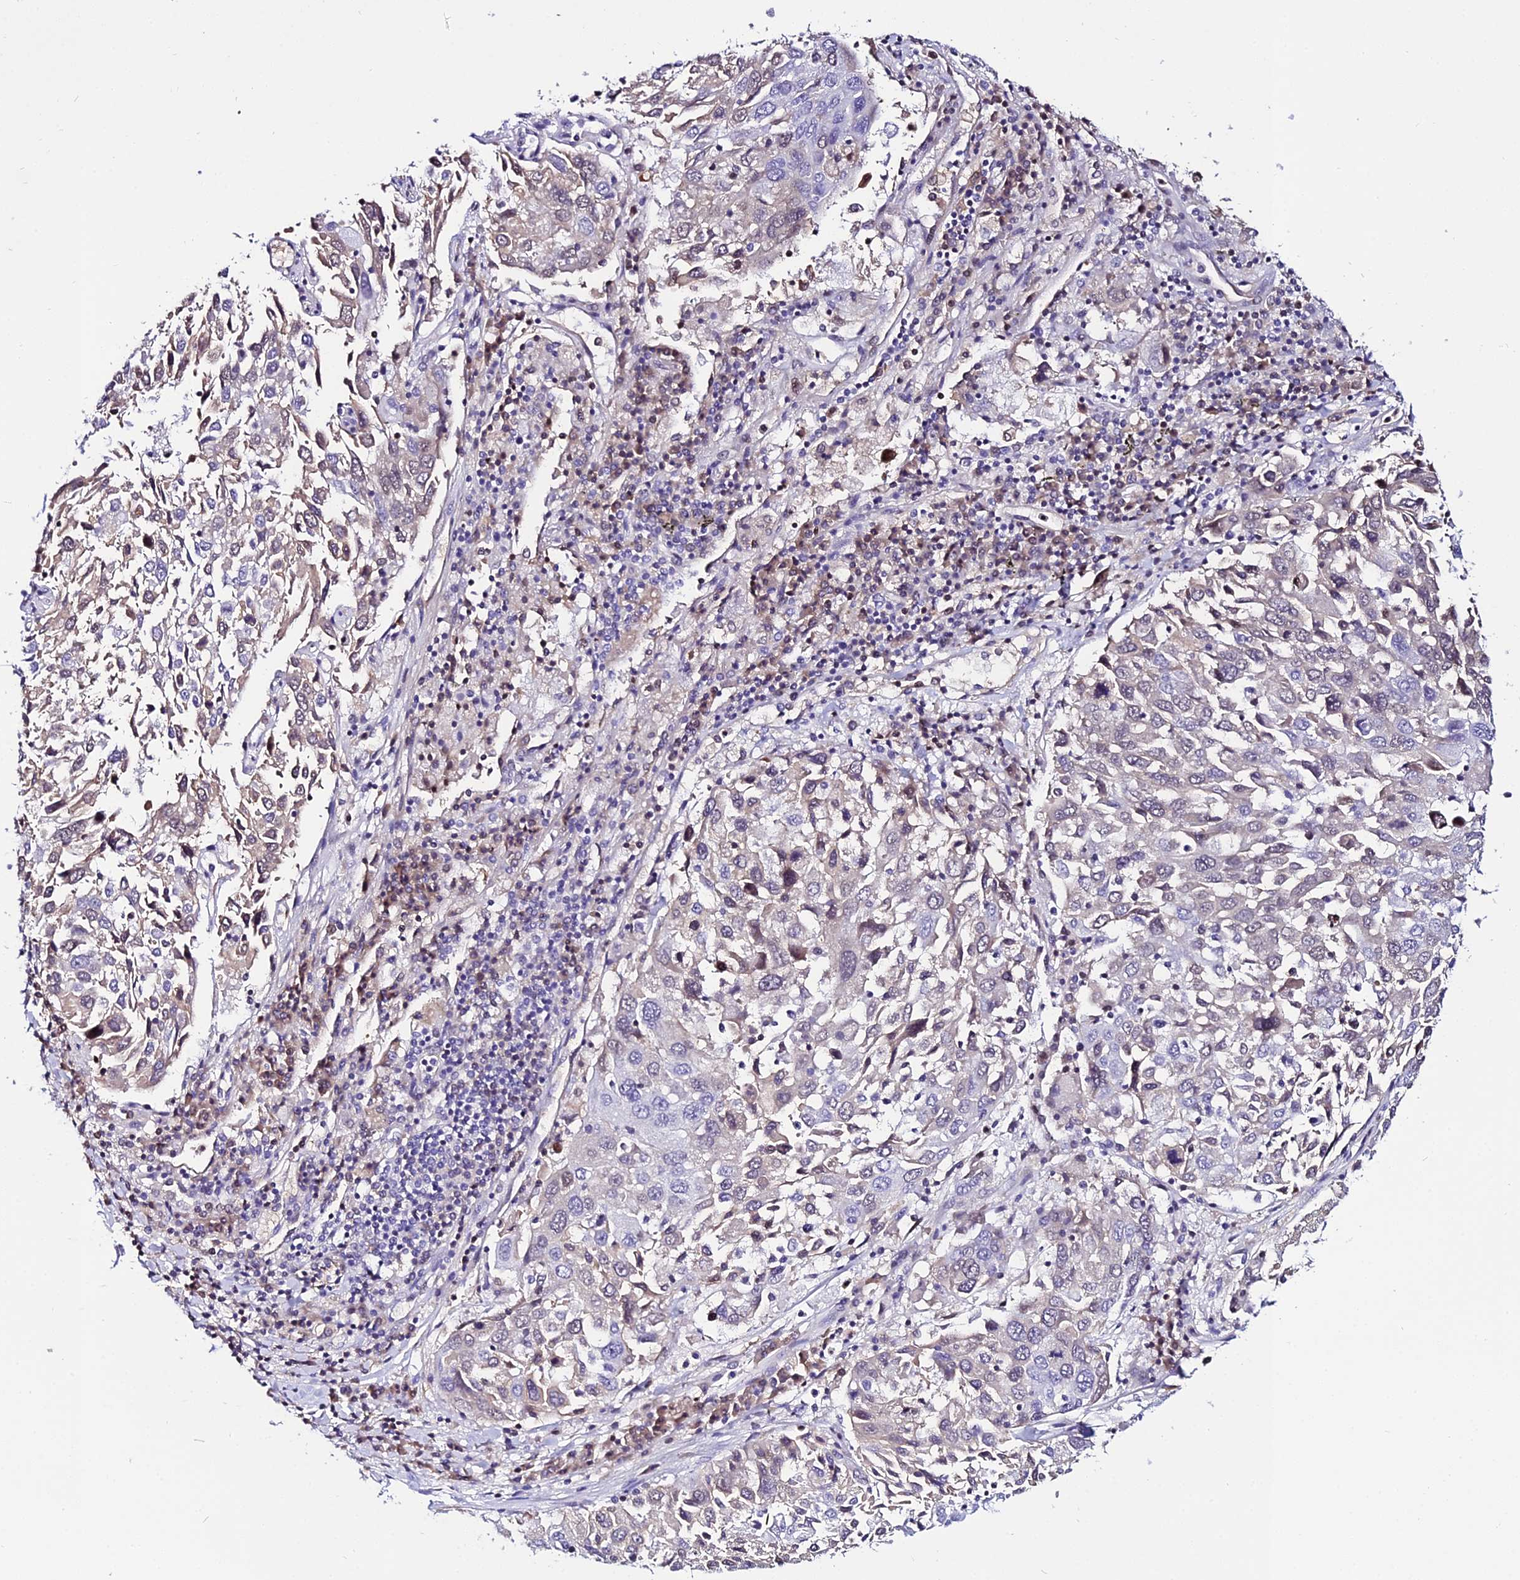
{"staining": {"intensity": "weak", "quantity": "<25%", "location": "cytoplasmic/membranous"}, "tissue": "lung cancer", "cell_type": "Tumor cells", "image_type": "cancer", "snomed": [{"axis": "morphology", "description": "Squamous cell carcinoma, NOS"}, {"axis": "topography", "description": "Lung"}], "caption": "Lung cancer (squamous cell carcinoma) stained for a protein using immunohistochemistry displays no staining tumor cells.", "gene": "DEFB132", "patient": {"sex": "male", "age": 65}}